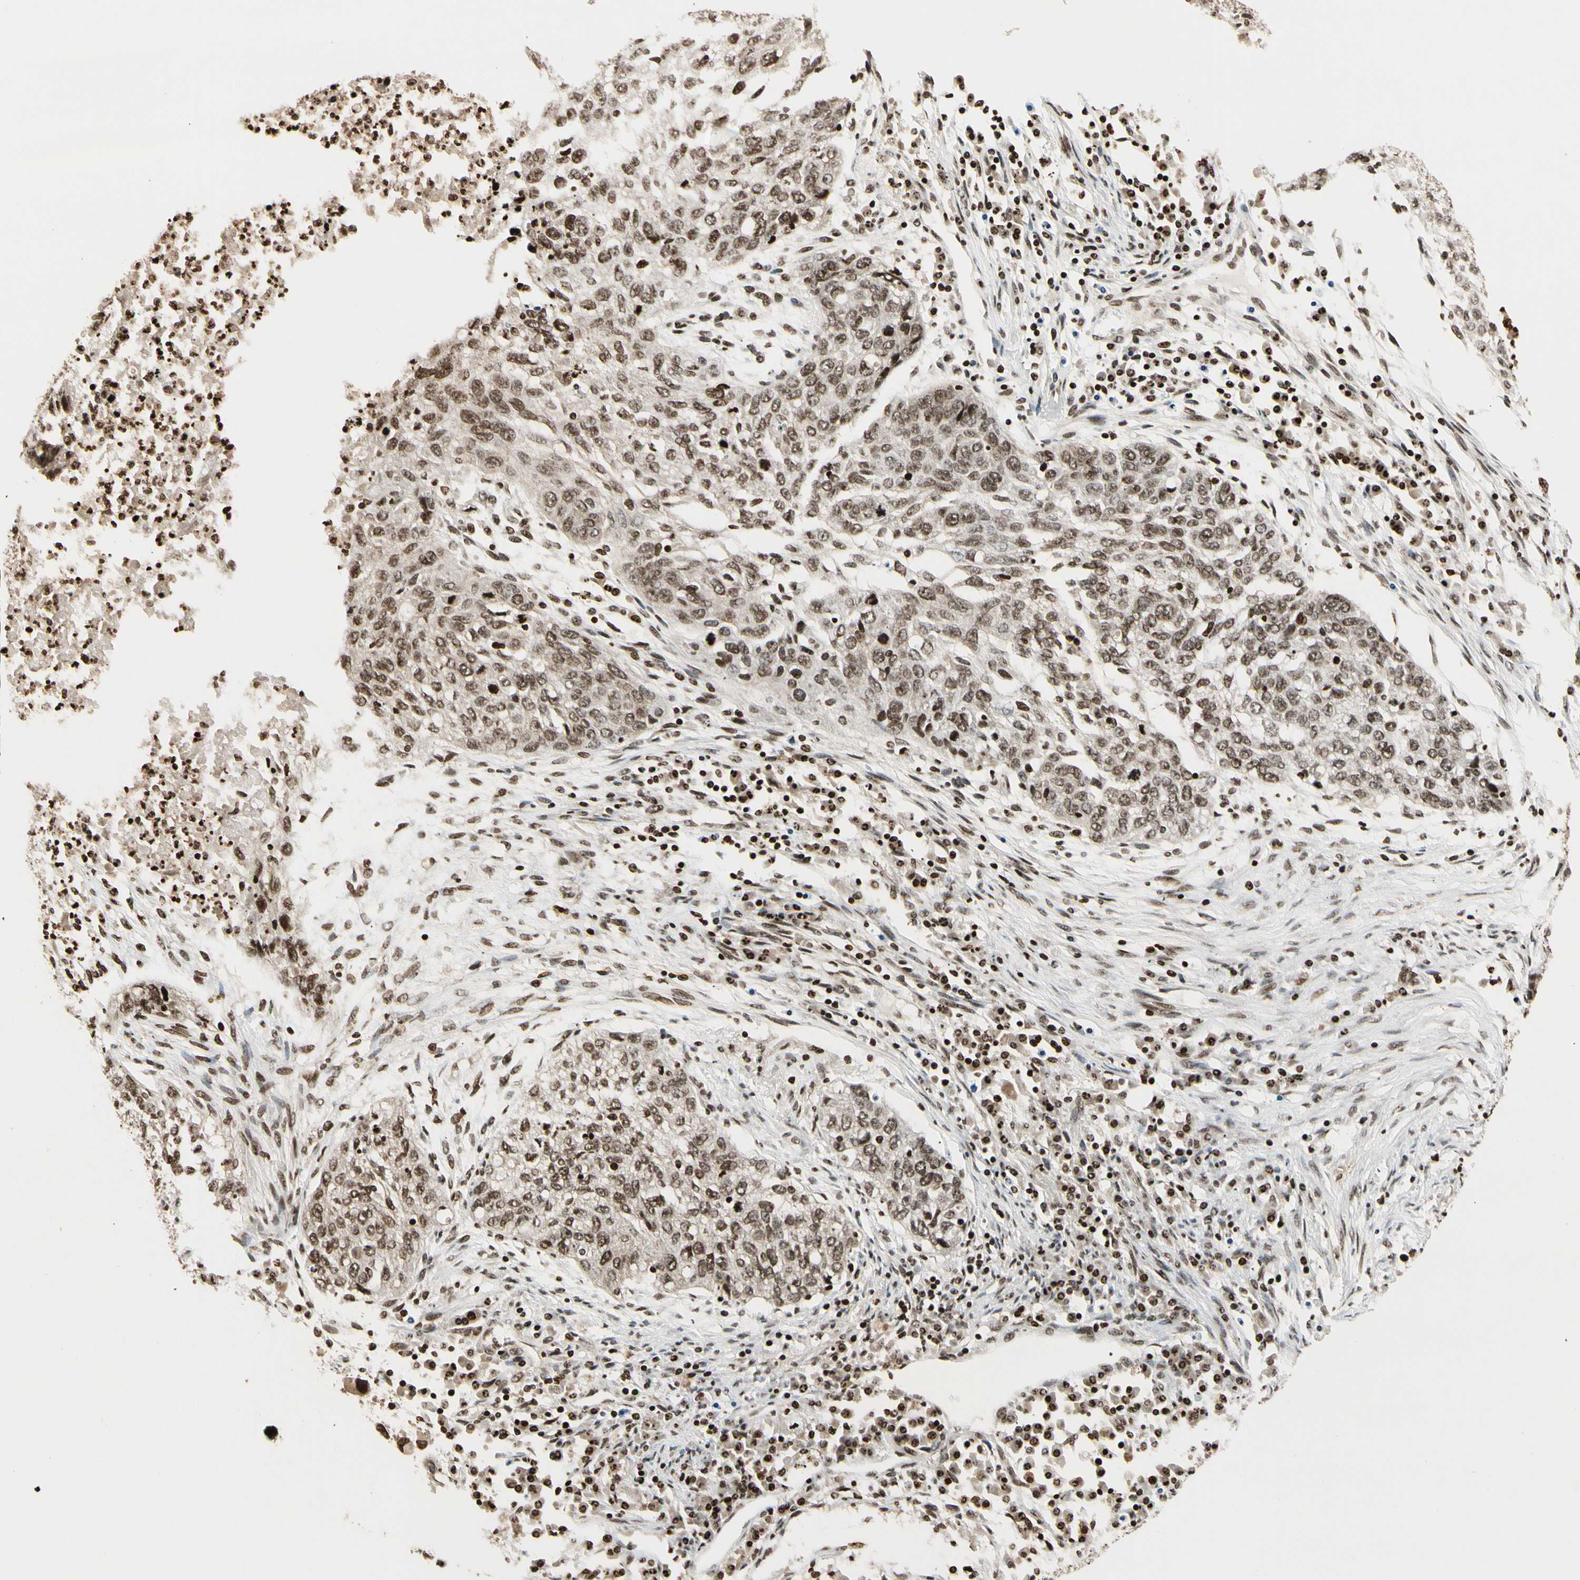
{"staining": {"intensity": "weak", "quantity": ">75%", "location": "nuclear"}, "tissue": "lung cancer", "cell_type": "Tumor cells", "image_type": "cancer", "snomed": [{"axis": "morphology", "description": "Squamous cell carcinoma, NOS"}, {"axis": "topography", "description": "Lung"}], "caption": "Squamous cell carcinoma (lung) was stained to show a protein in brown. There is low levels of weak nuclear expression in about >75% of tumor cells.", "gene": "TSHZ3", "patient": {"sex": "female", "age": 63}}